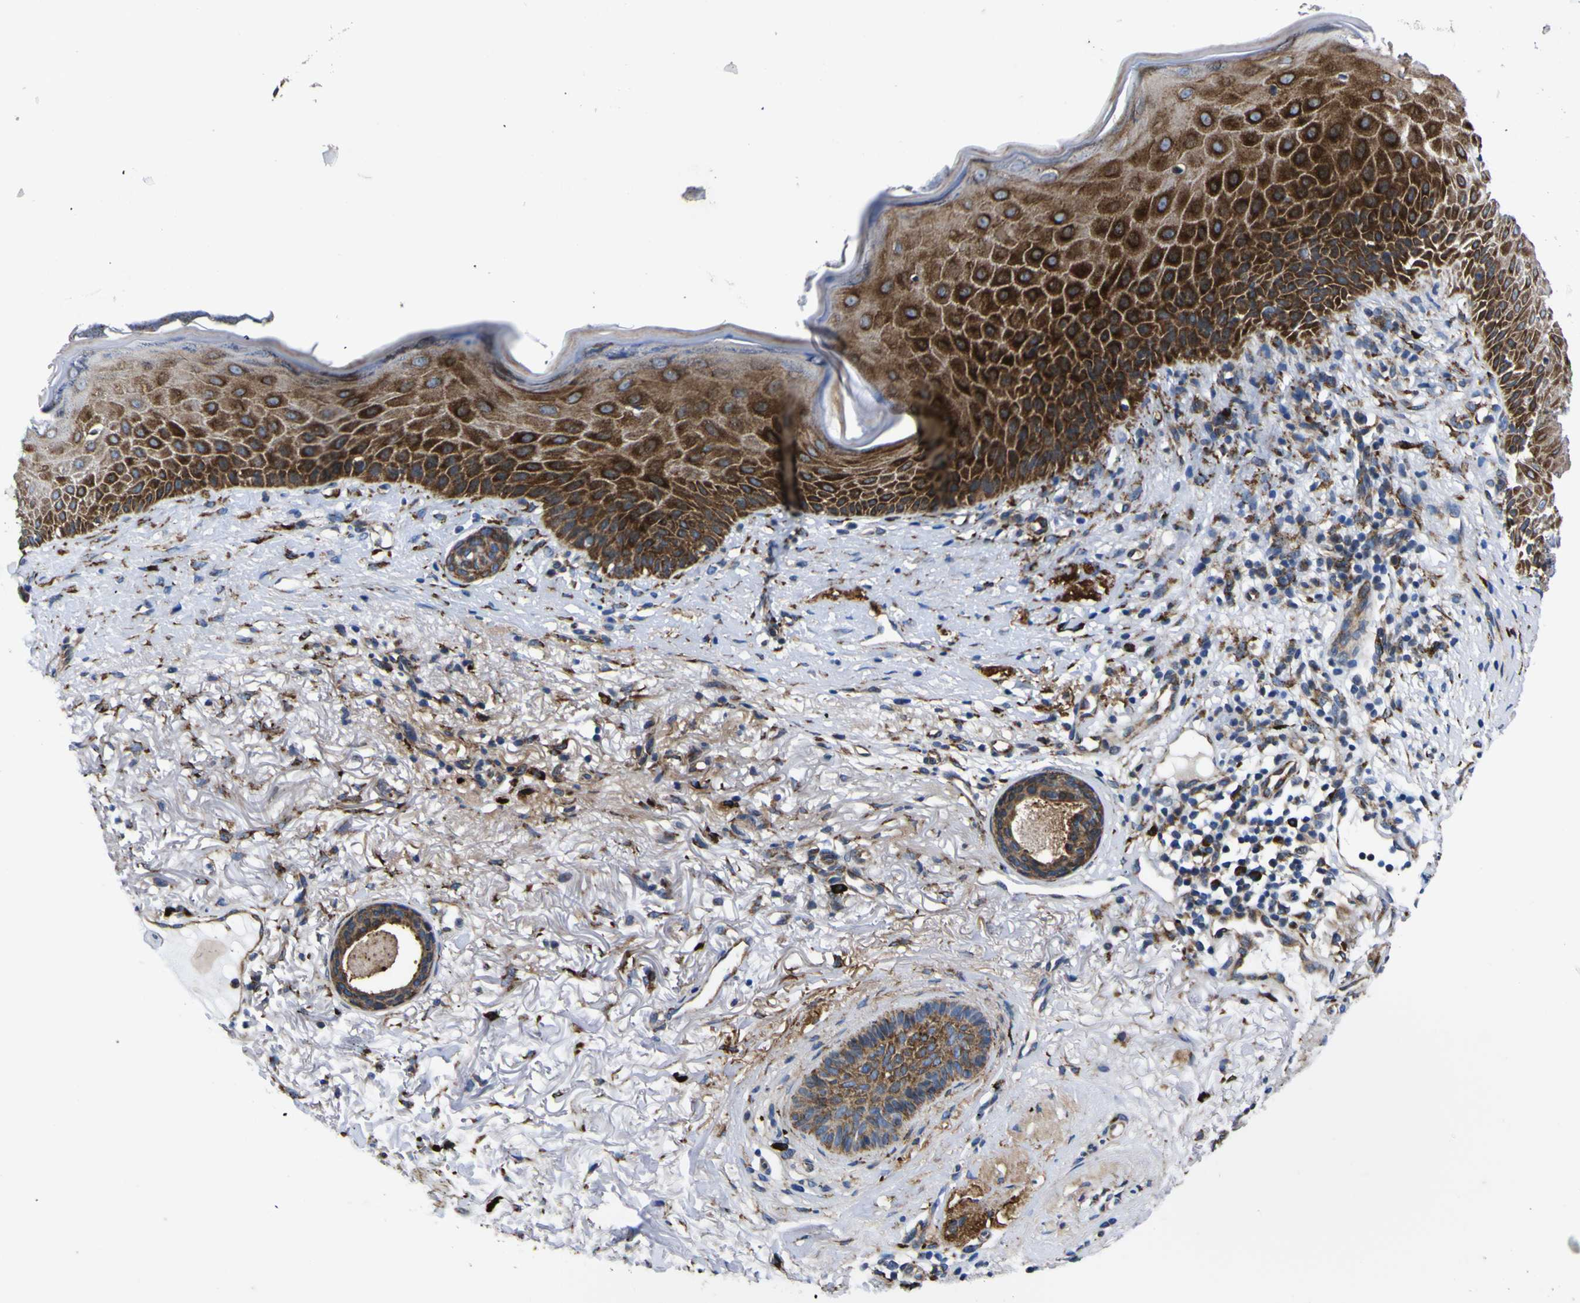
{"staining": {"intensity": "strong", "quantity": "25%-75%", "location": "cytoplasmic/membranous"}, "tissue": "skin cancer", "cell_type": "Tumor cells", "image_type": "cancer", "snomed": [{"axis": "morphology", "description": "Basal cell carcinoma"}, {"axis": "topography", "description": "Skin"}], "caption": "Immunohistochemical staining of skin cancer reveals strong cytoplasmic/membranous protein expression in about 25%-75% of tumor cells.", "gene": "SCD", "patient": {"sex": "female", "age": 70}}